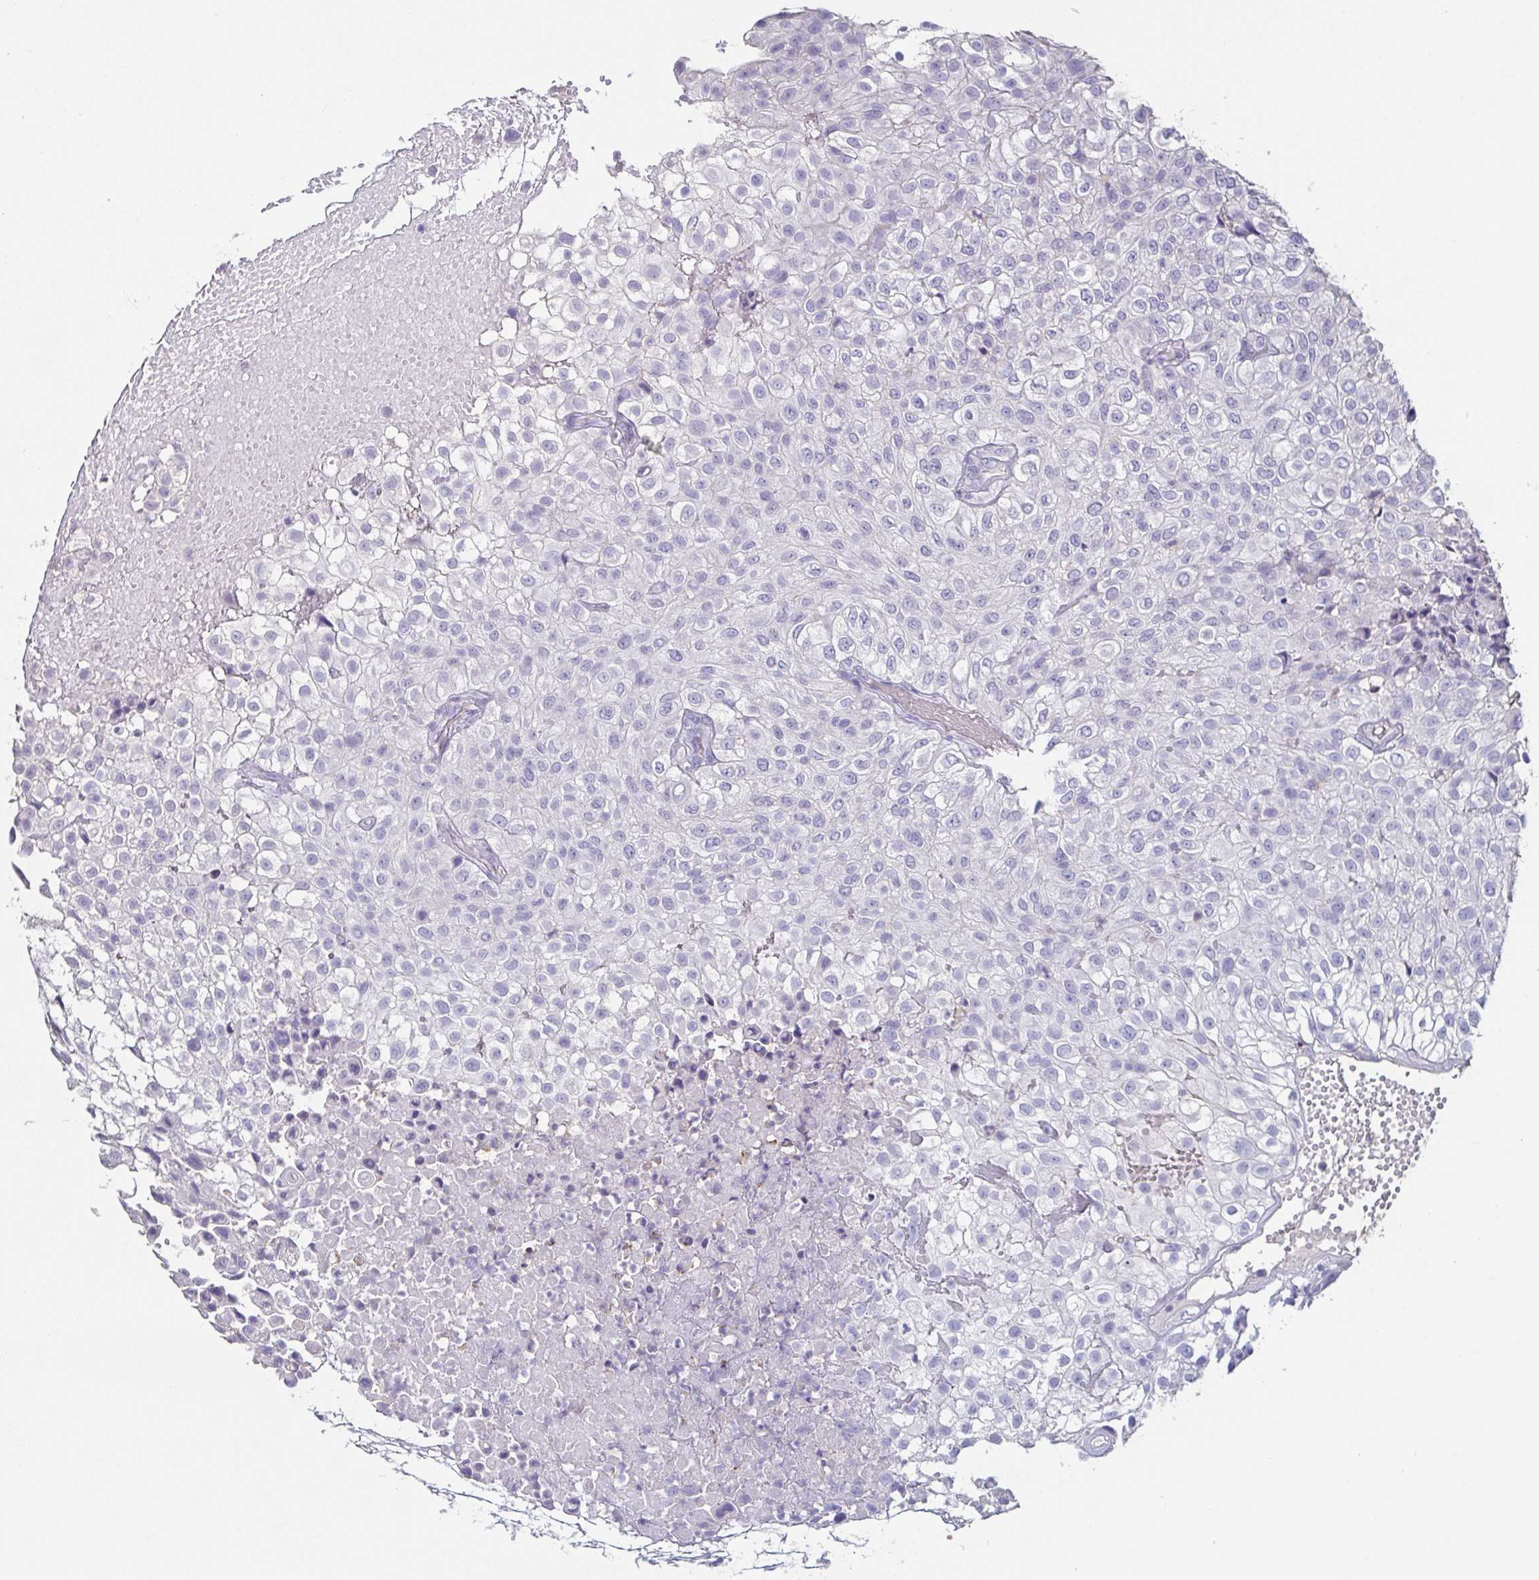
{"staining": {"intensity": "negative", "quantity": "none", "location": "none"}, "tissue": "urothelial cancer", "cell_type": "Tumor cells", "image_type": "cancer", "snomed": [{"axis": "morphology", "description": "Urothelial carcinoma, High grade"}, {"axis": "topography", "description": "Urinary bladder"}], "caption": "High power microscopy image of an immunohistochemistry (IHC) photomicrograph of high-grade urothelial carcinoma, revealing no significant staining in tumor cells.", "gene": "BPIFA2", "patient": {"sex": "male", "age": 56}}